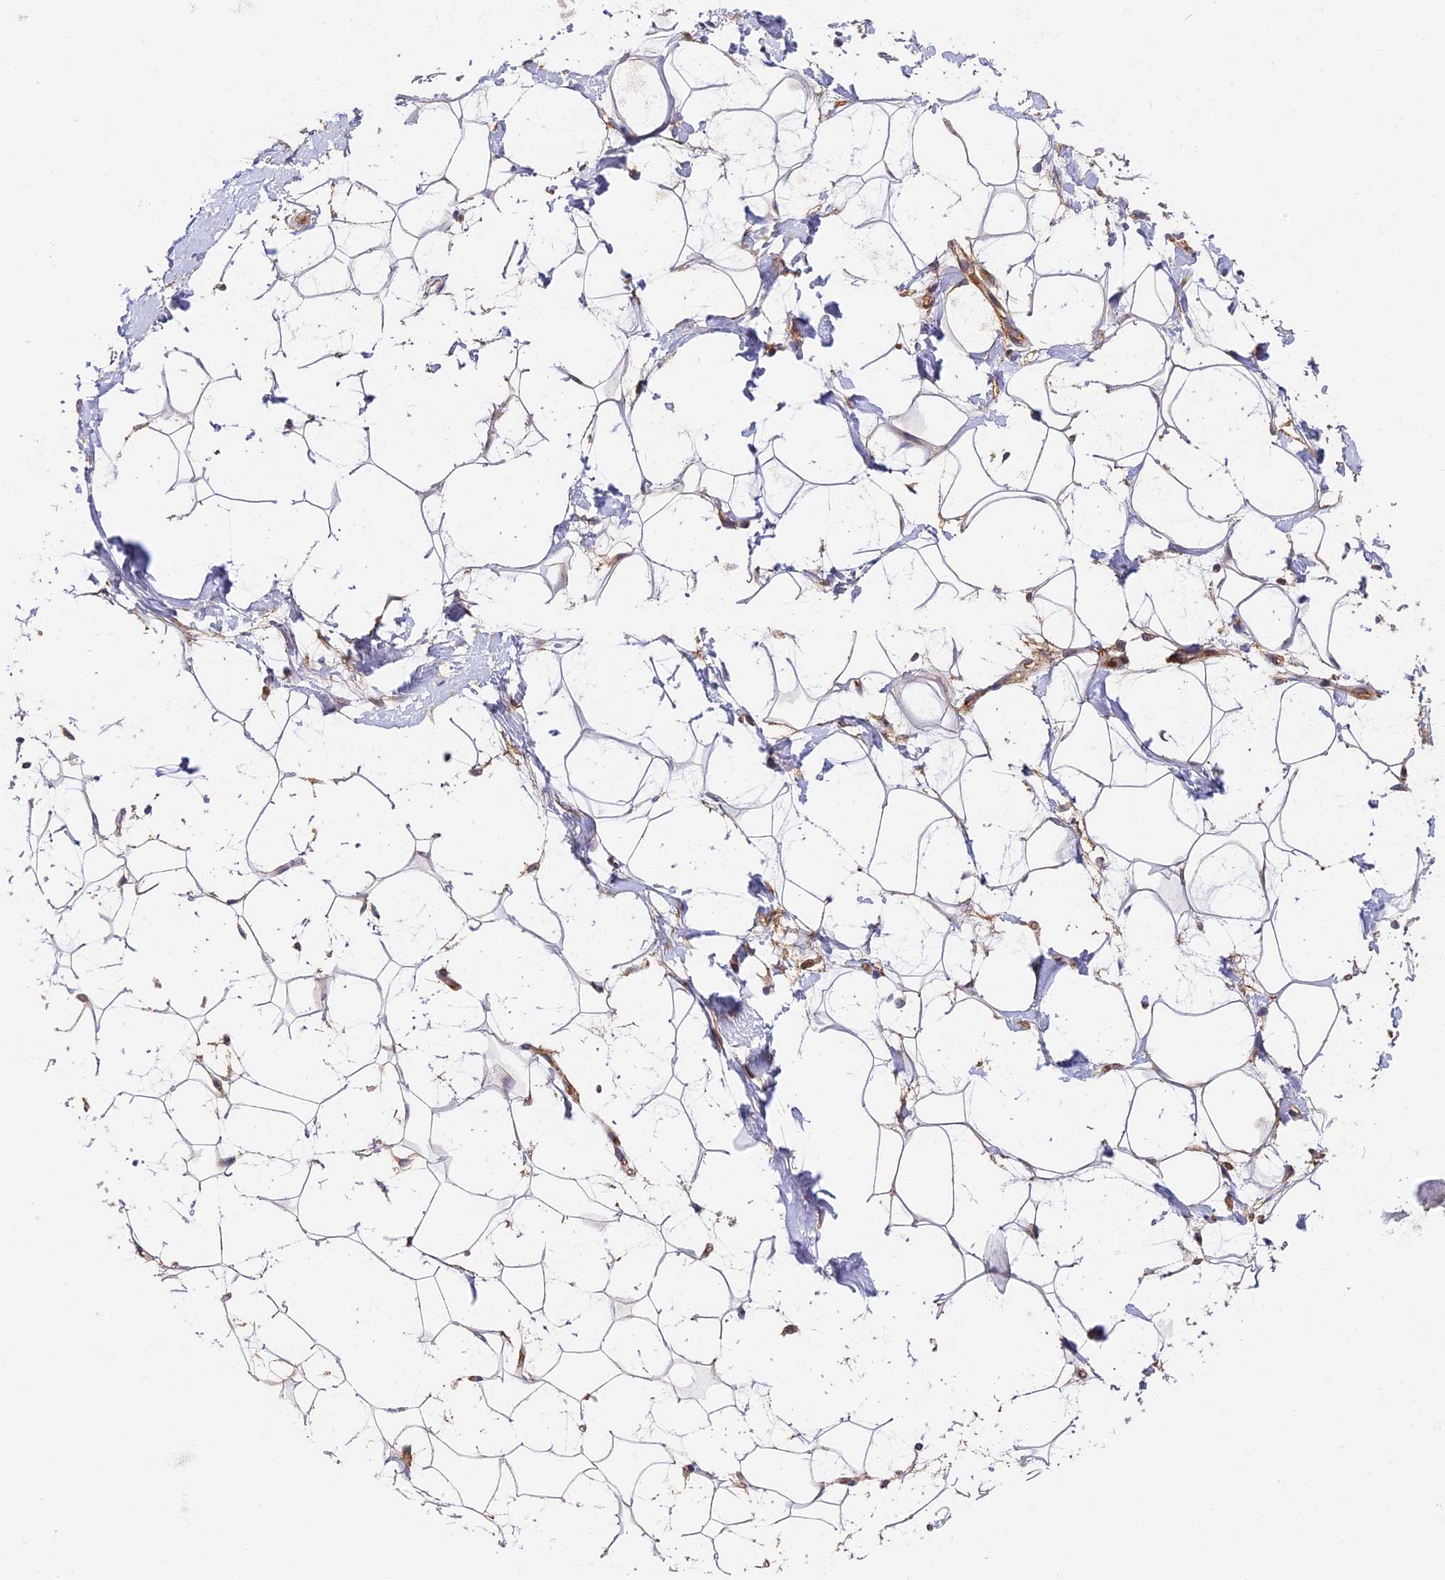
{"staining": {"intensity": "negative", "quantity": "none", "location": "none"}, "tissue": "adipose tissue", "cell_type": "Adipocytes", "image_type": "normal", "snomed": [{"axis": "morphology", "description": "Normal tissue, NOS"}, {"axis": "topography", "description": "Breast"}], "caption": "Unremarkable adipose tissue was stained to show a protein in brown. There is no significant positivity in adipocytes. (IHC, brightfield microscopy, high magnification).", "gene": "MISP3", "patient": {"sex": "female", "age": 26}}